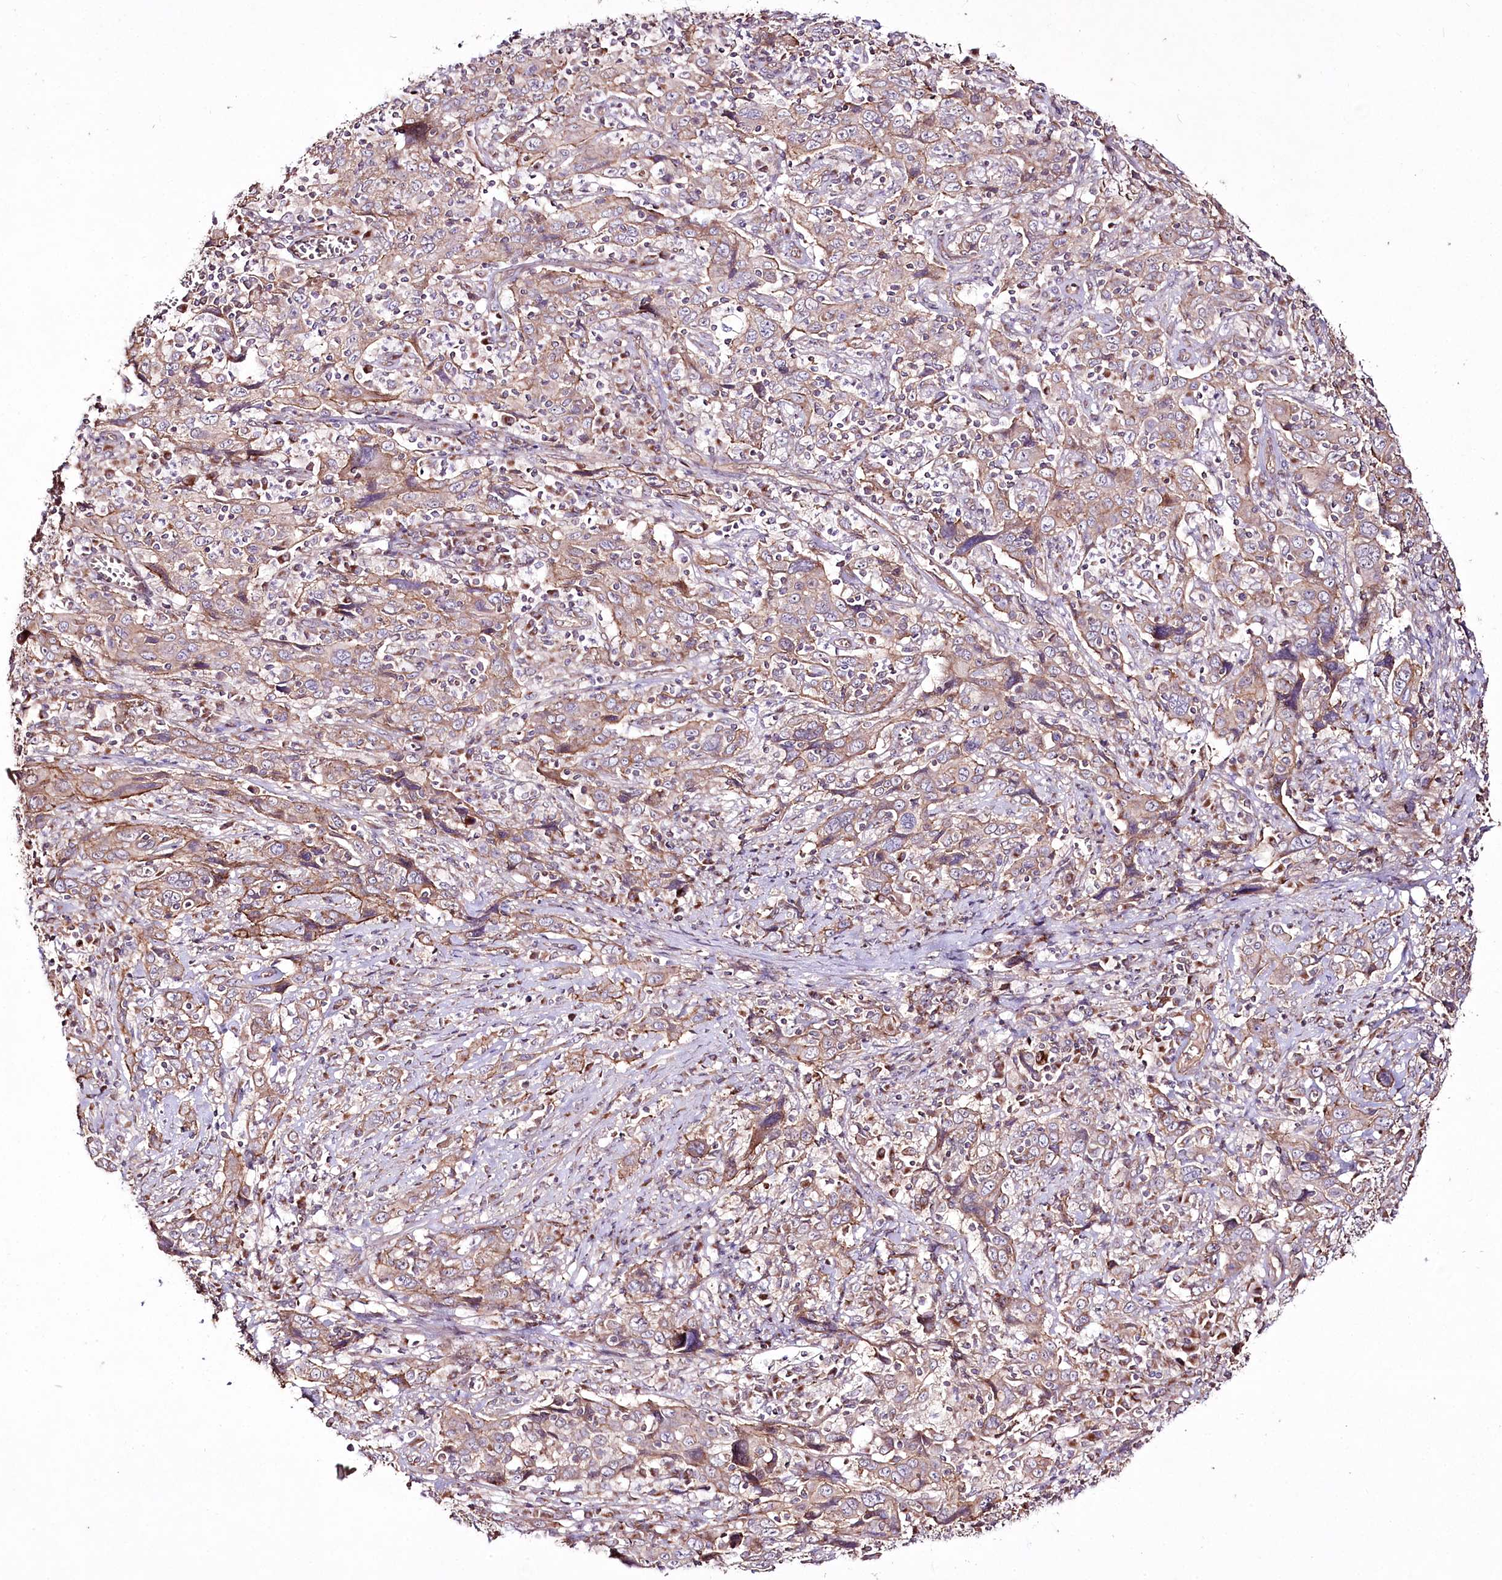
{"staining": {"intensity": "weak", "quantity": ">75%", "location": "cytoplasmic/membranous"}, "tissue": "cervical cancer", "cell_type": "Tumor cells", "image_type": "cancer", "snomed": [{"axis": "morphology", "description": "Squamous cell carcinoma, NOS"}, {"axis": "topography", "description": "Cervix"}], "caption": "Immunohistochemistry (IHC) of squamous cell carcinoma (cervical) displays low levels of weak cytoplasmic/membranous staining in approximately >75% of tumor cells.", "gene": "REXO2", "patient": {"sex": "female", "age": 46}}